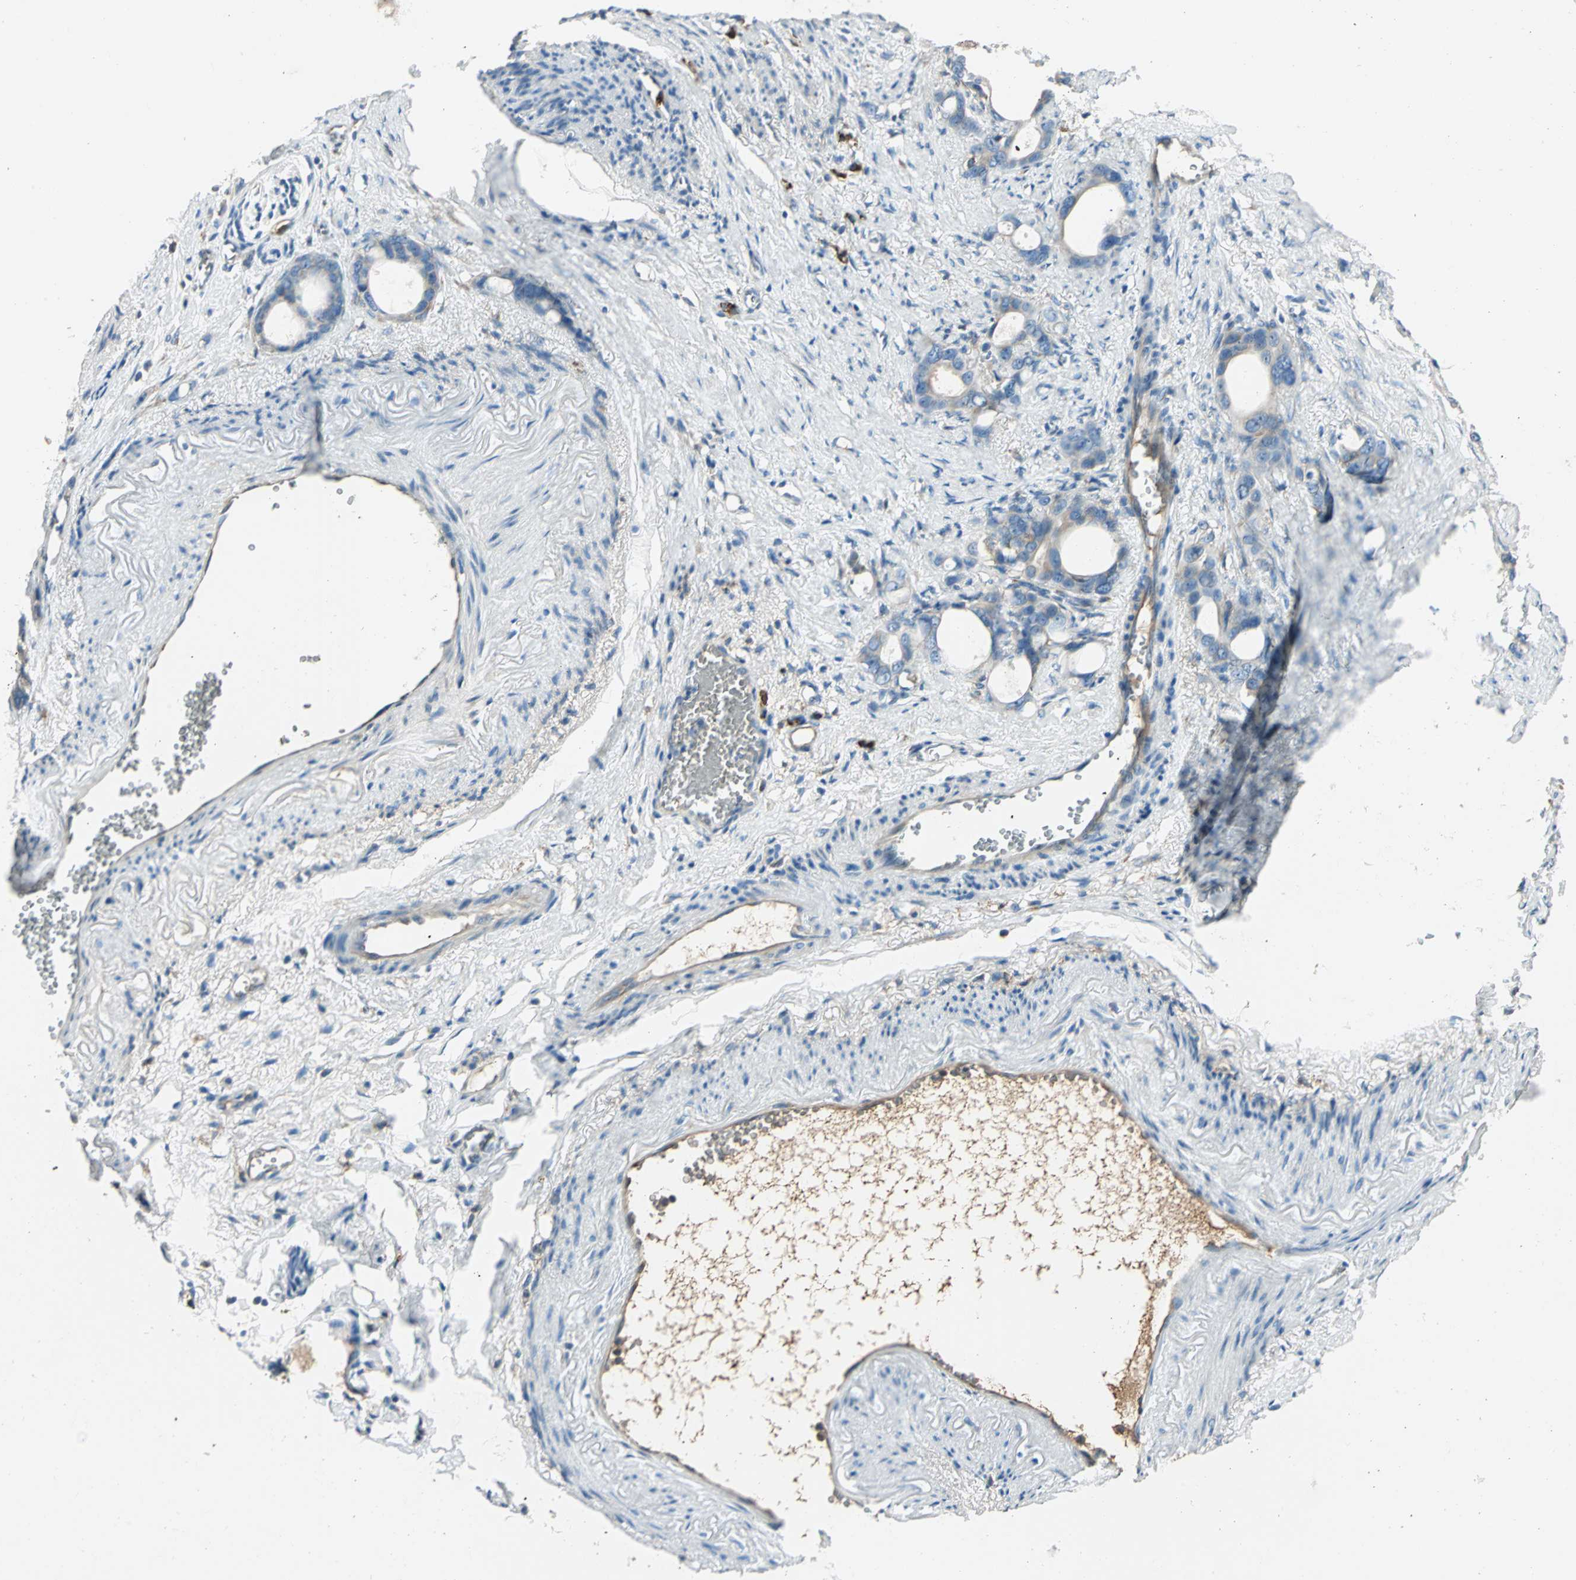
{"staining": {"intensity": "moderate", "quantity": ">75%", "location": "cytoplasmic/membranous"}, "tissue": "stomach cancer", "cell_type": "Tumor cells", "image_type": "cancer", "snomed": [{"axis": "morphology", "description": "Adenocarcinoma, NOS"}, {"axis": "topography", "description": "Stomach"}], "caption": "Immunohistochemistry (IHC) of stomach cancer shows medium levels of moderate cytoplasmic/membranous expression in about >75% of tumor cells. (brown staining indicates protein expression, while blue staining denotes nuclei).", "gene": "PDIA4", "patient": {"sex": "female", "age": 75}}